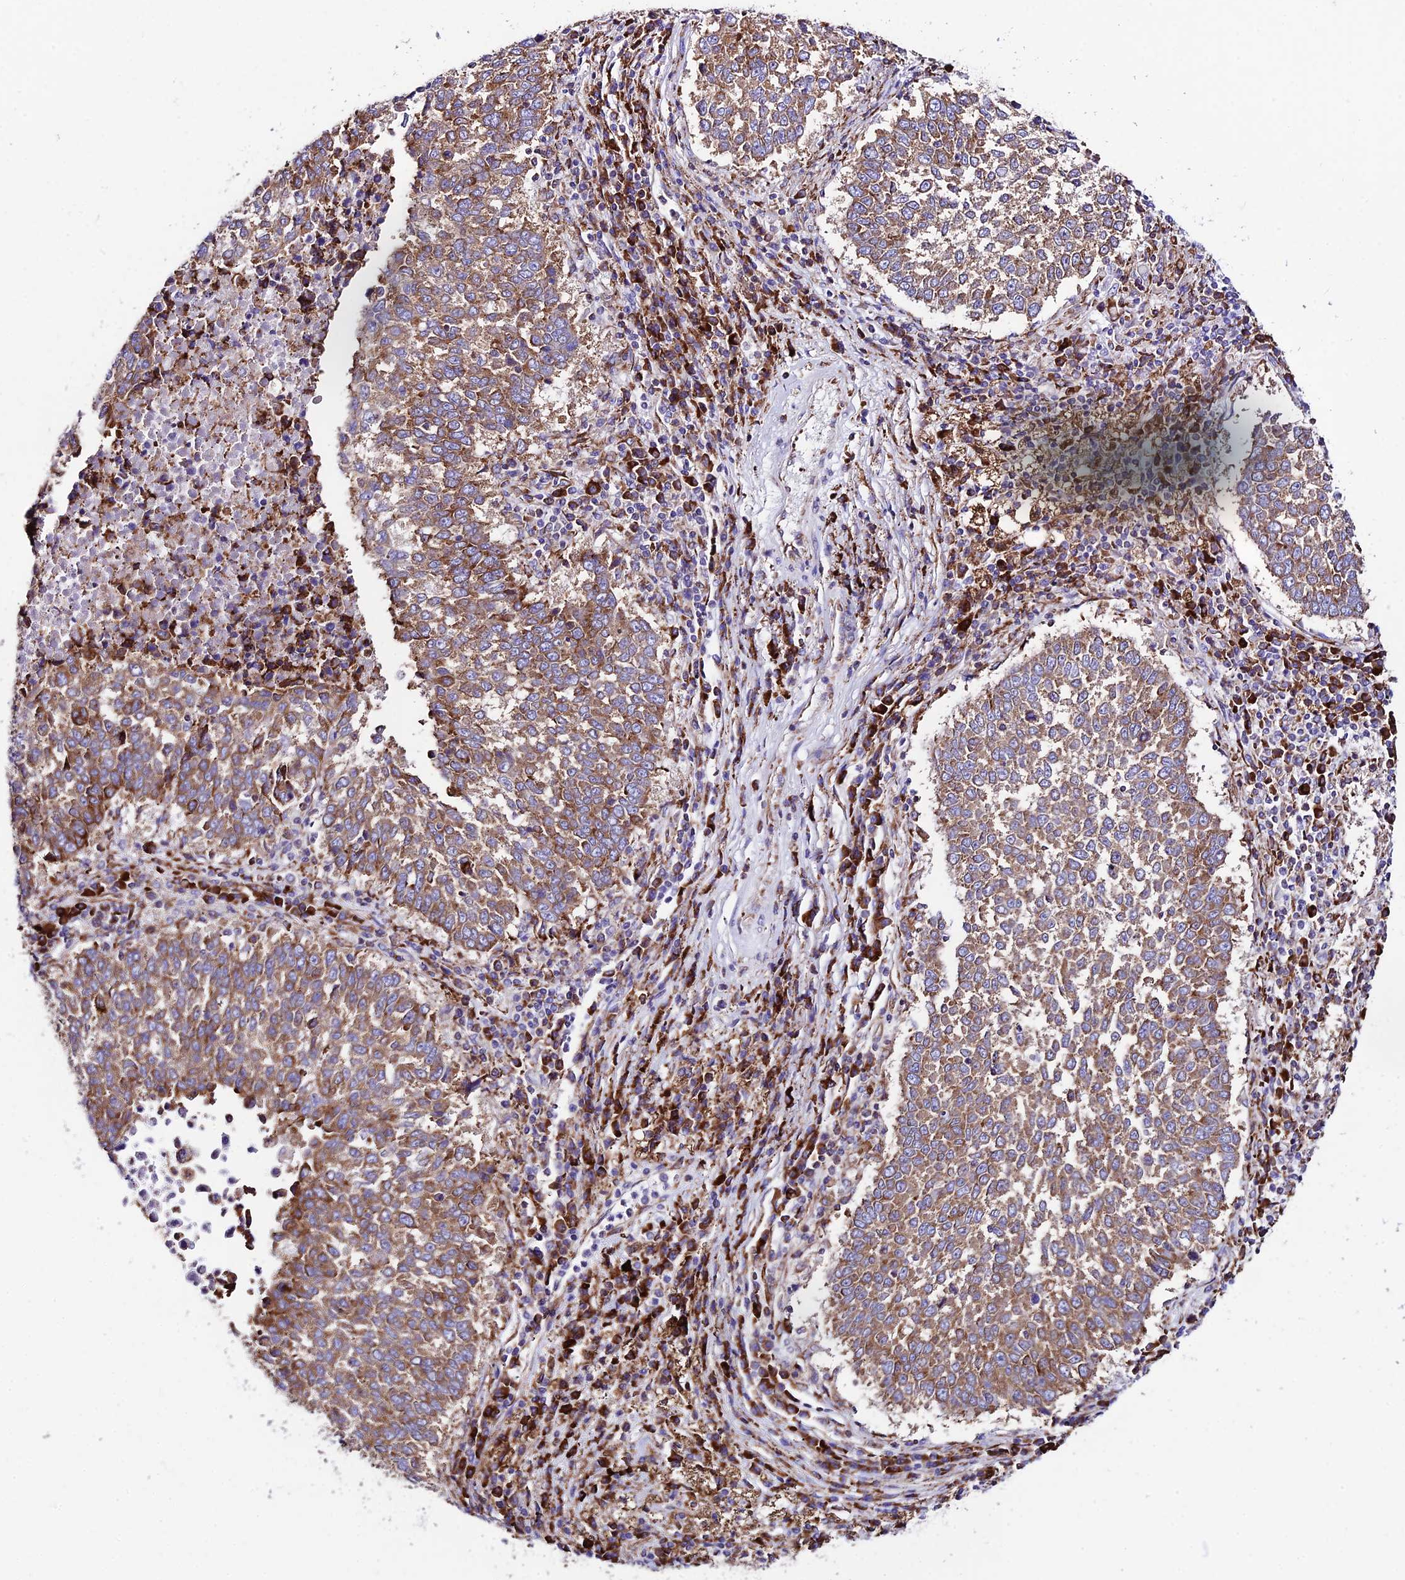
{"staining": {"intensity": "moderate", "quantity": ">75%", "location": "cytoplasmic/membranous"}, "tissue": "lung cancer", "cell_type": "Tumor cells", "image_type": "cancer", "snomed": [{"axis": "morphology", "description": "Squamous cell carcinoma, NOS"}, {"axis": "topography", "description": "Lung"}], "caption": "Lung squamous cell carcinoma stained for a protein exhibits moderate cytoplasmic/membranous positivity in tumor cells. (Brightfield microscopy of DAB IHC at high magnification).", "gene": "TUBGCP6", "patient": {"sex": "male", "age": 73}}